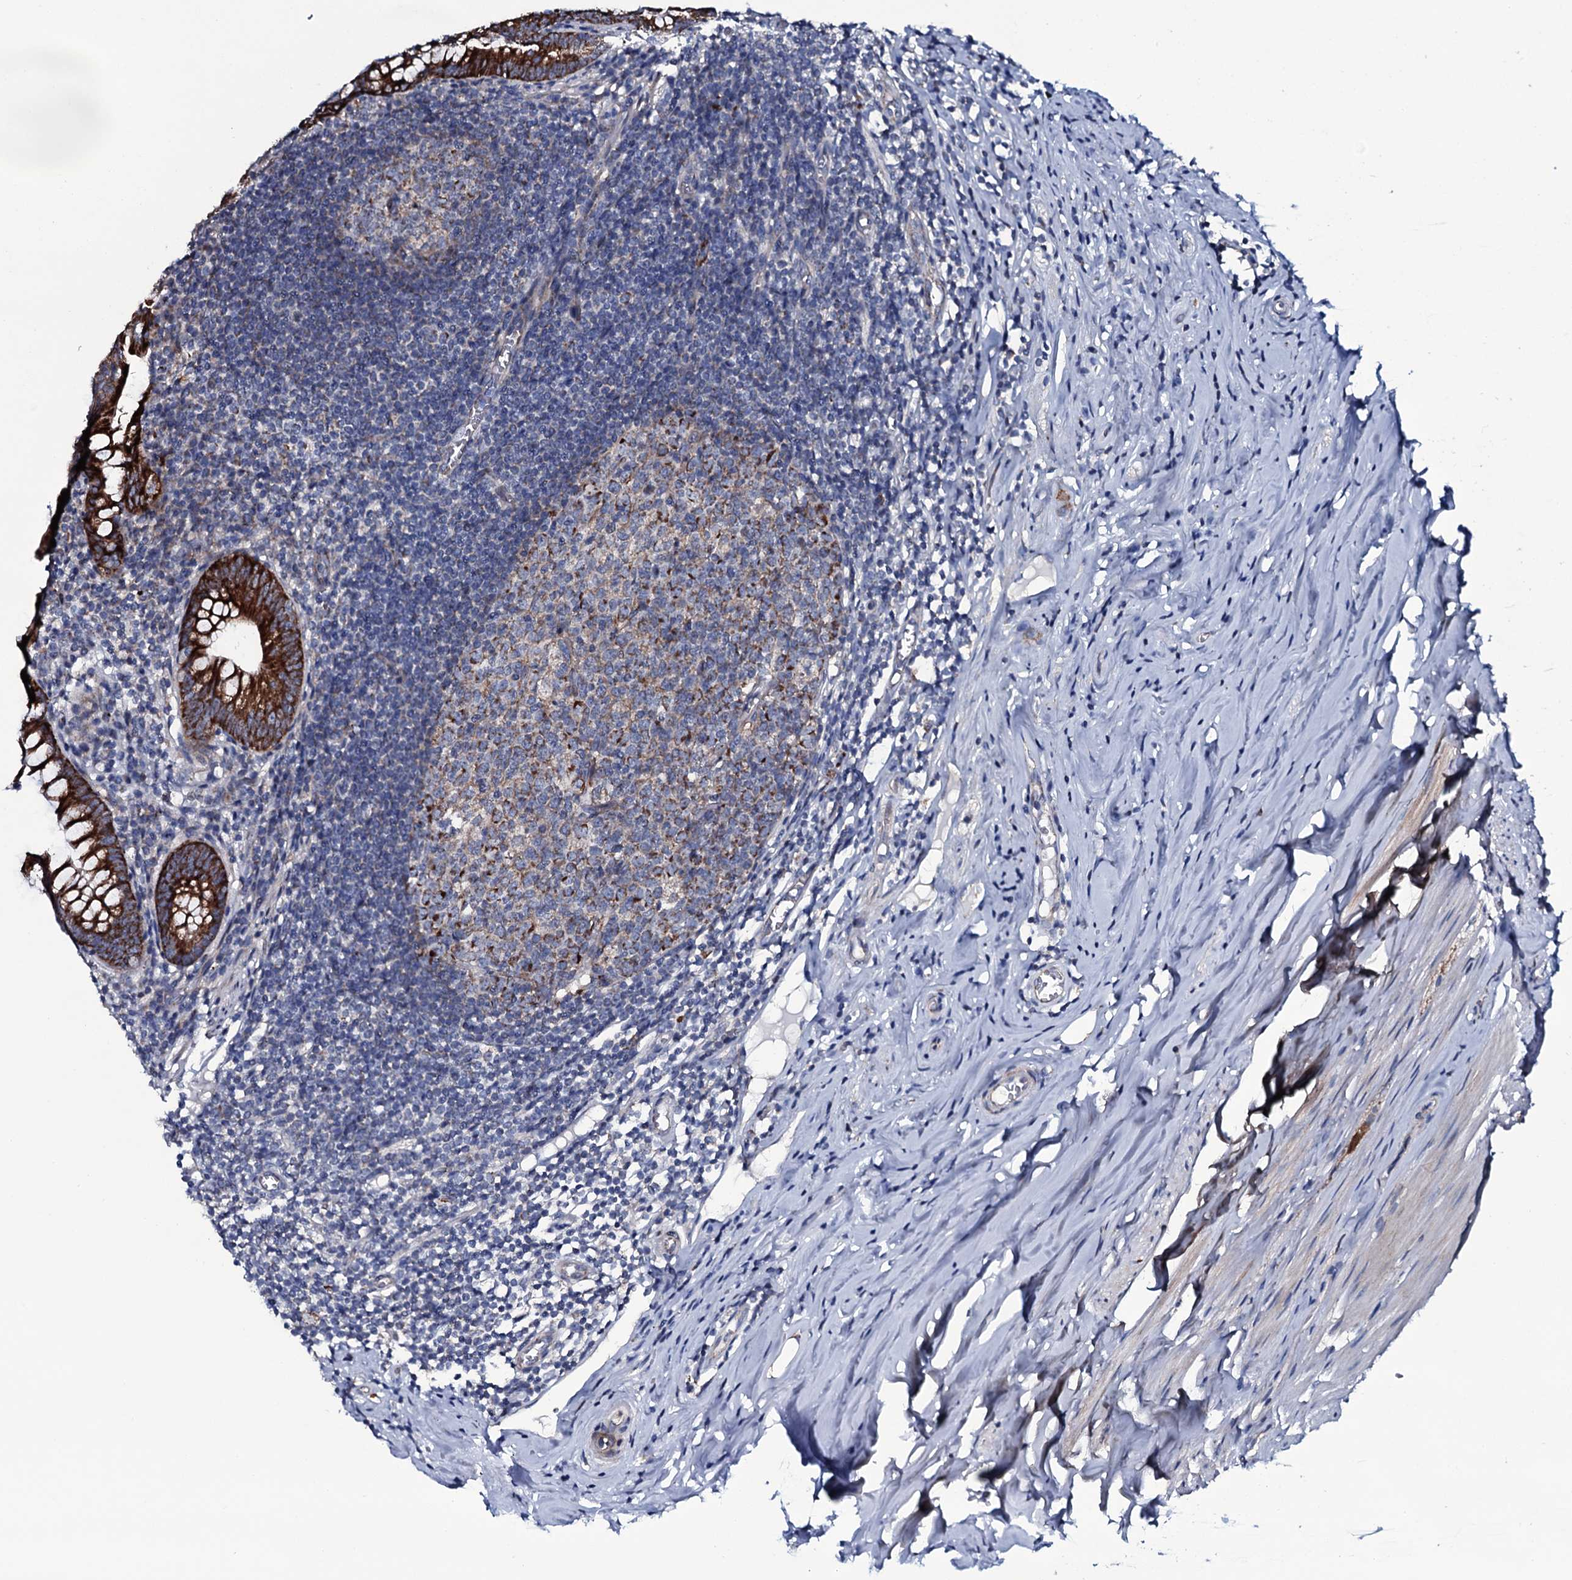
{"staining": {"intensity": "strong", "quantity": ">75%", "location": "cytoplasmic/membranous"}, "tissue": "appendix", "cell_type": "Glandular cells", "image_type": "normal", "snomed": [{"axis": "morphology", "description": "Normal tissue, NOS"}, {"axis": "topography", "description": "Appendix"}], "caption": "Glandular cells demonstrate high levels of strong cytoplasmic/membranous positivity in approximately >75% of cells in benign appendix. Ihc stains the protein of interest in brown and the nuclei are stained blue.", "gene": "WIPF3", "patient": {"sex": "female", "age": 51}}